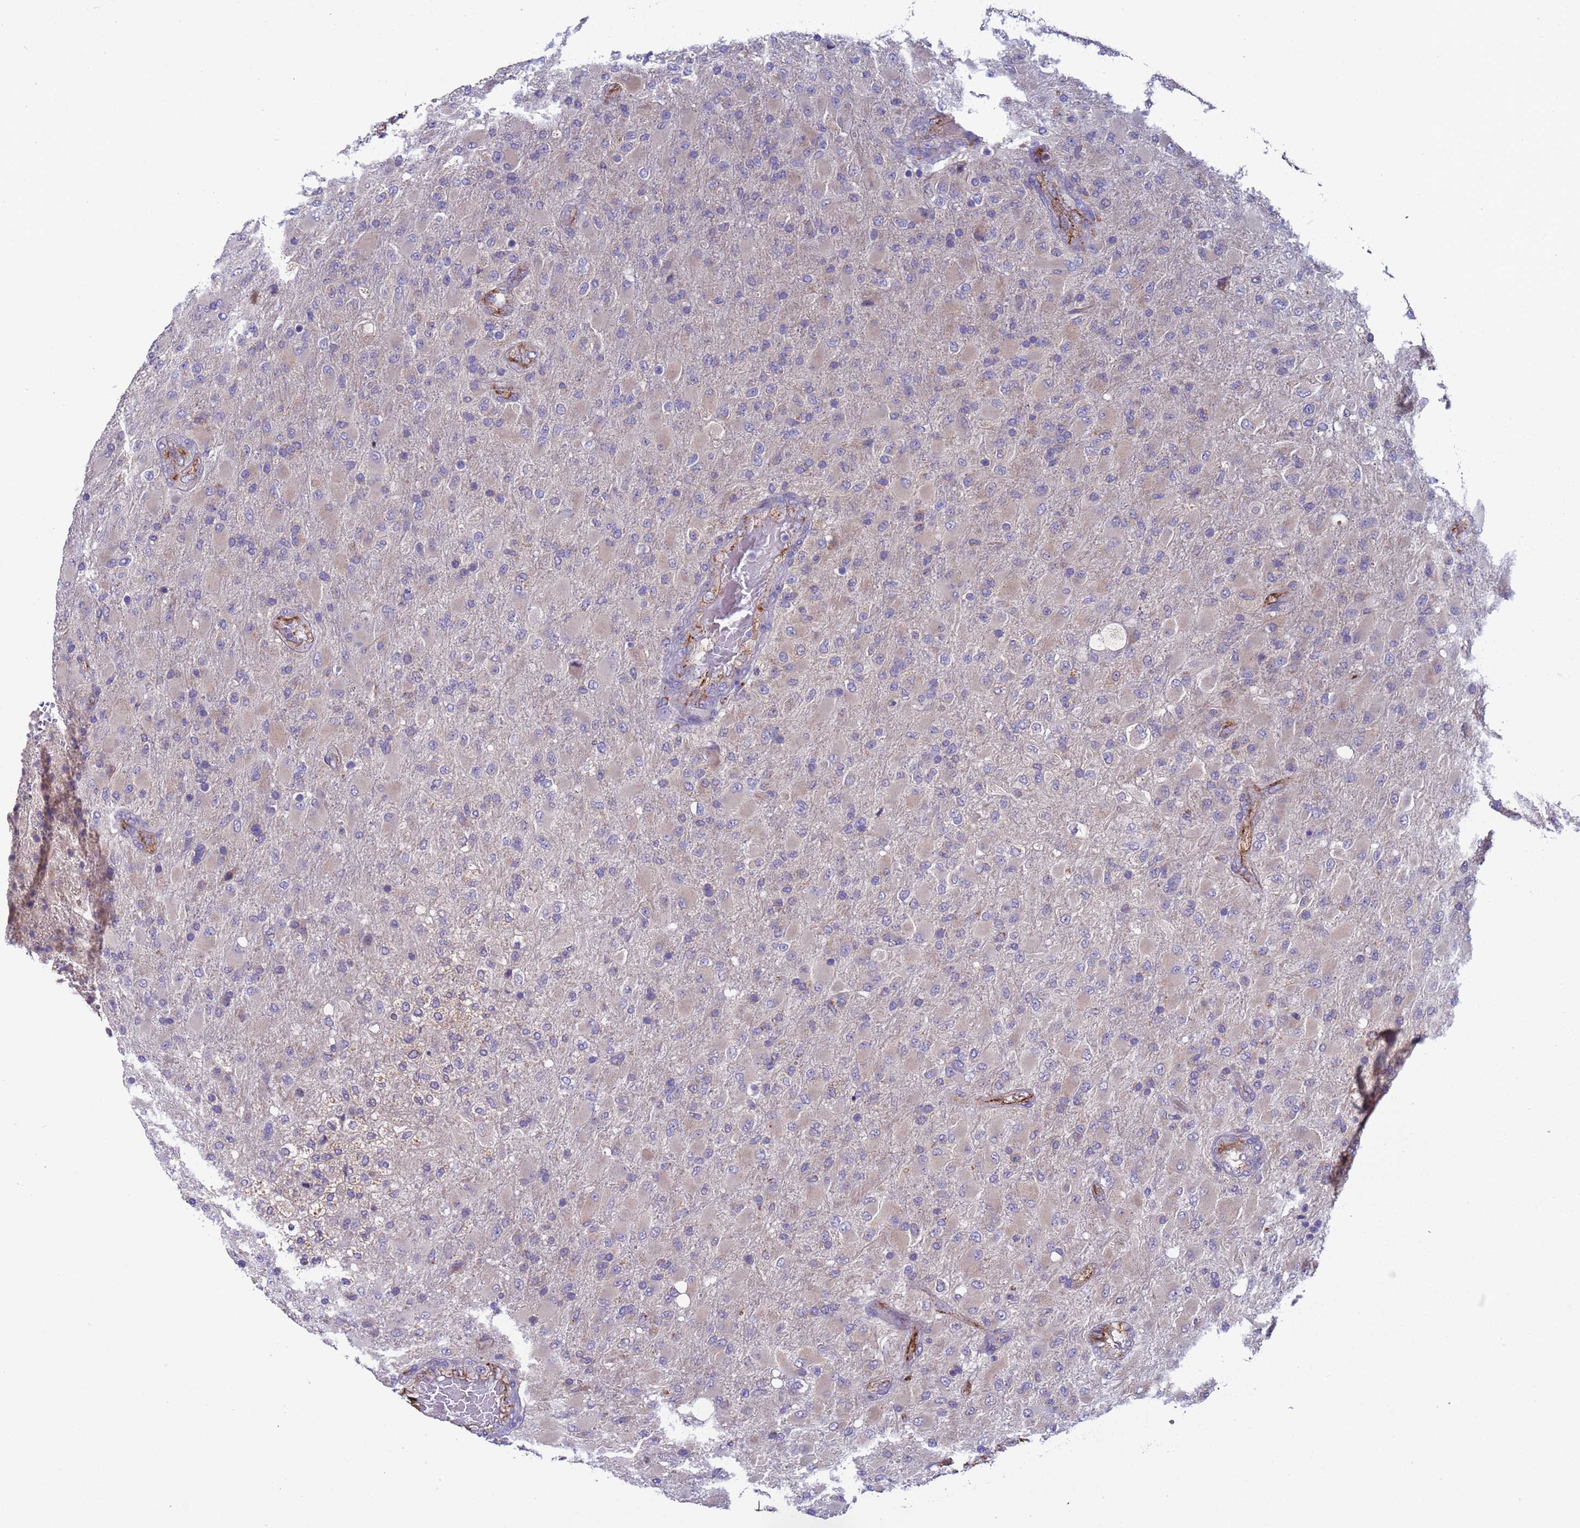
{"staining": {"intensity": "weak", "quantity": "25%-75%", "location": "cytoplasmic/membranous"}, "tissue": "glioma", "cell_type": "Tumor cells", "image_type": "cancer", "snomed": [{"axis": "morphology", "description": "Glioma, malignant, Low grade"}, {"axis": "topography", "description": "Brain"}], "caption": "A low amount of weak cytoplasmic/membranous positivity is present in about 25%-75% of tumor cells in malignant low-grade glioma tissue. The staining was performed using DAB (3,3'-diaminobenzidine), with brown indicating positive protein expression. Nuclei are stained blue with hematoxylin.", "gene": "ZNF248", "patient": {"sex": "male", "age": 65}}